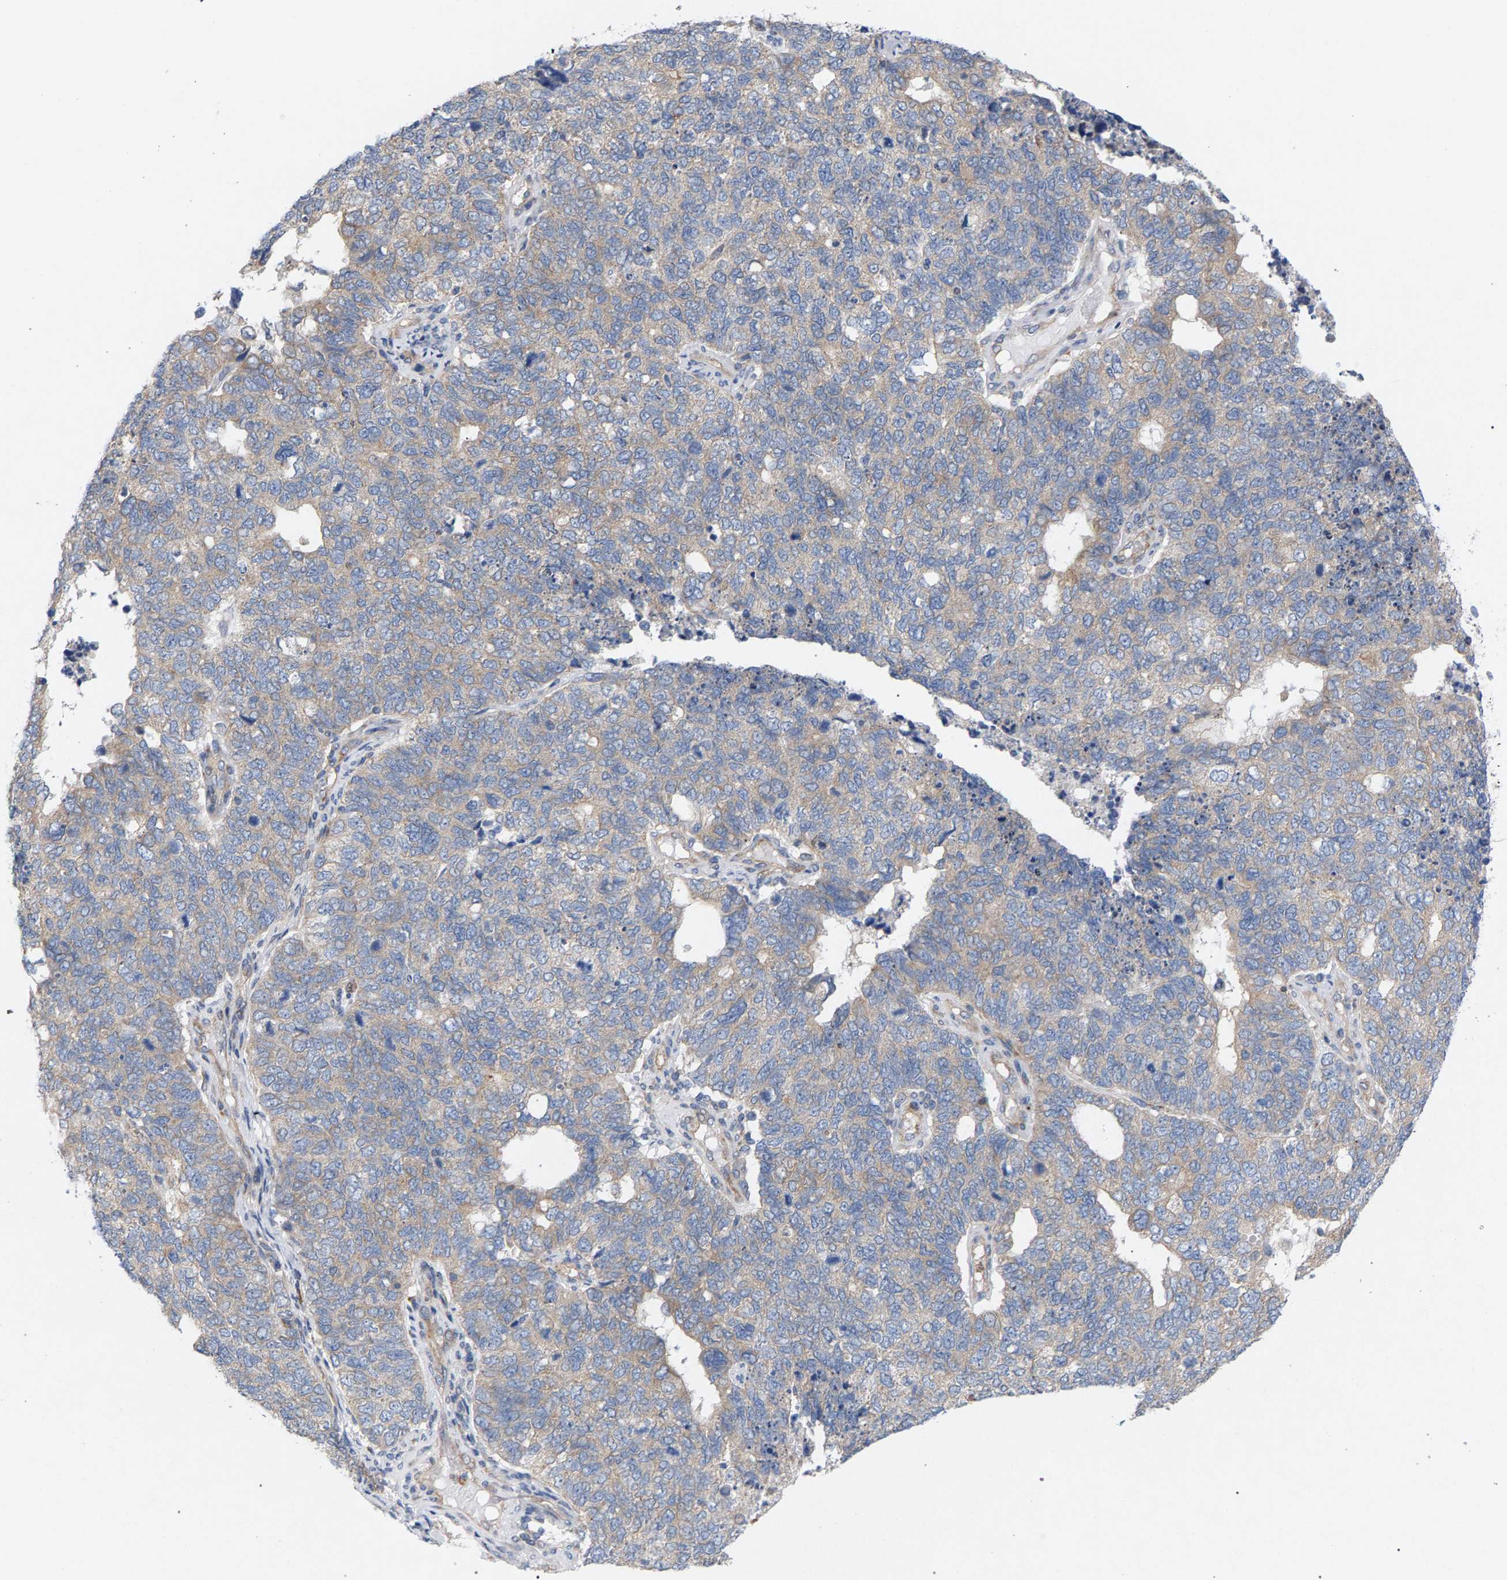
{"staining": {"intensity": "weak", "quantity": "<25%", "location": "cytoplasmic/membranous"}, "tissue": "cervical cancer", "cell_type": "Tumor cells", "image_type": "cancer", "snomed": [{"axis": "morphology", "description": "Squamous cell carcinoma, NOS"}, {"axis": "topography", "description": "Cervix"}], "caption": "DAB (3,3'-diaminobenzidine) immunohistochemical staining of cervical squamous cell carcinoma shows no significant positivity in tumor cells.", "gene": "MAMDC2", "patient": {"sex": "female", "age": 63}}